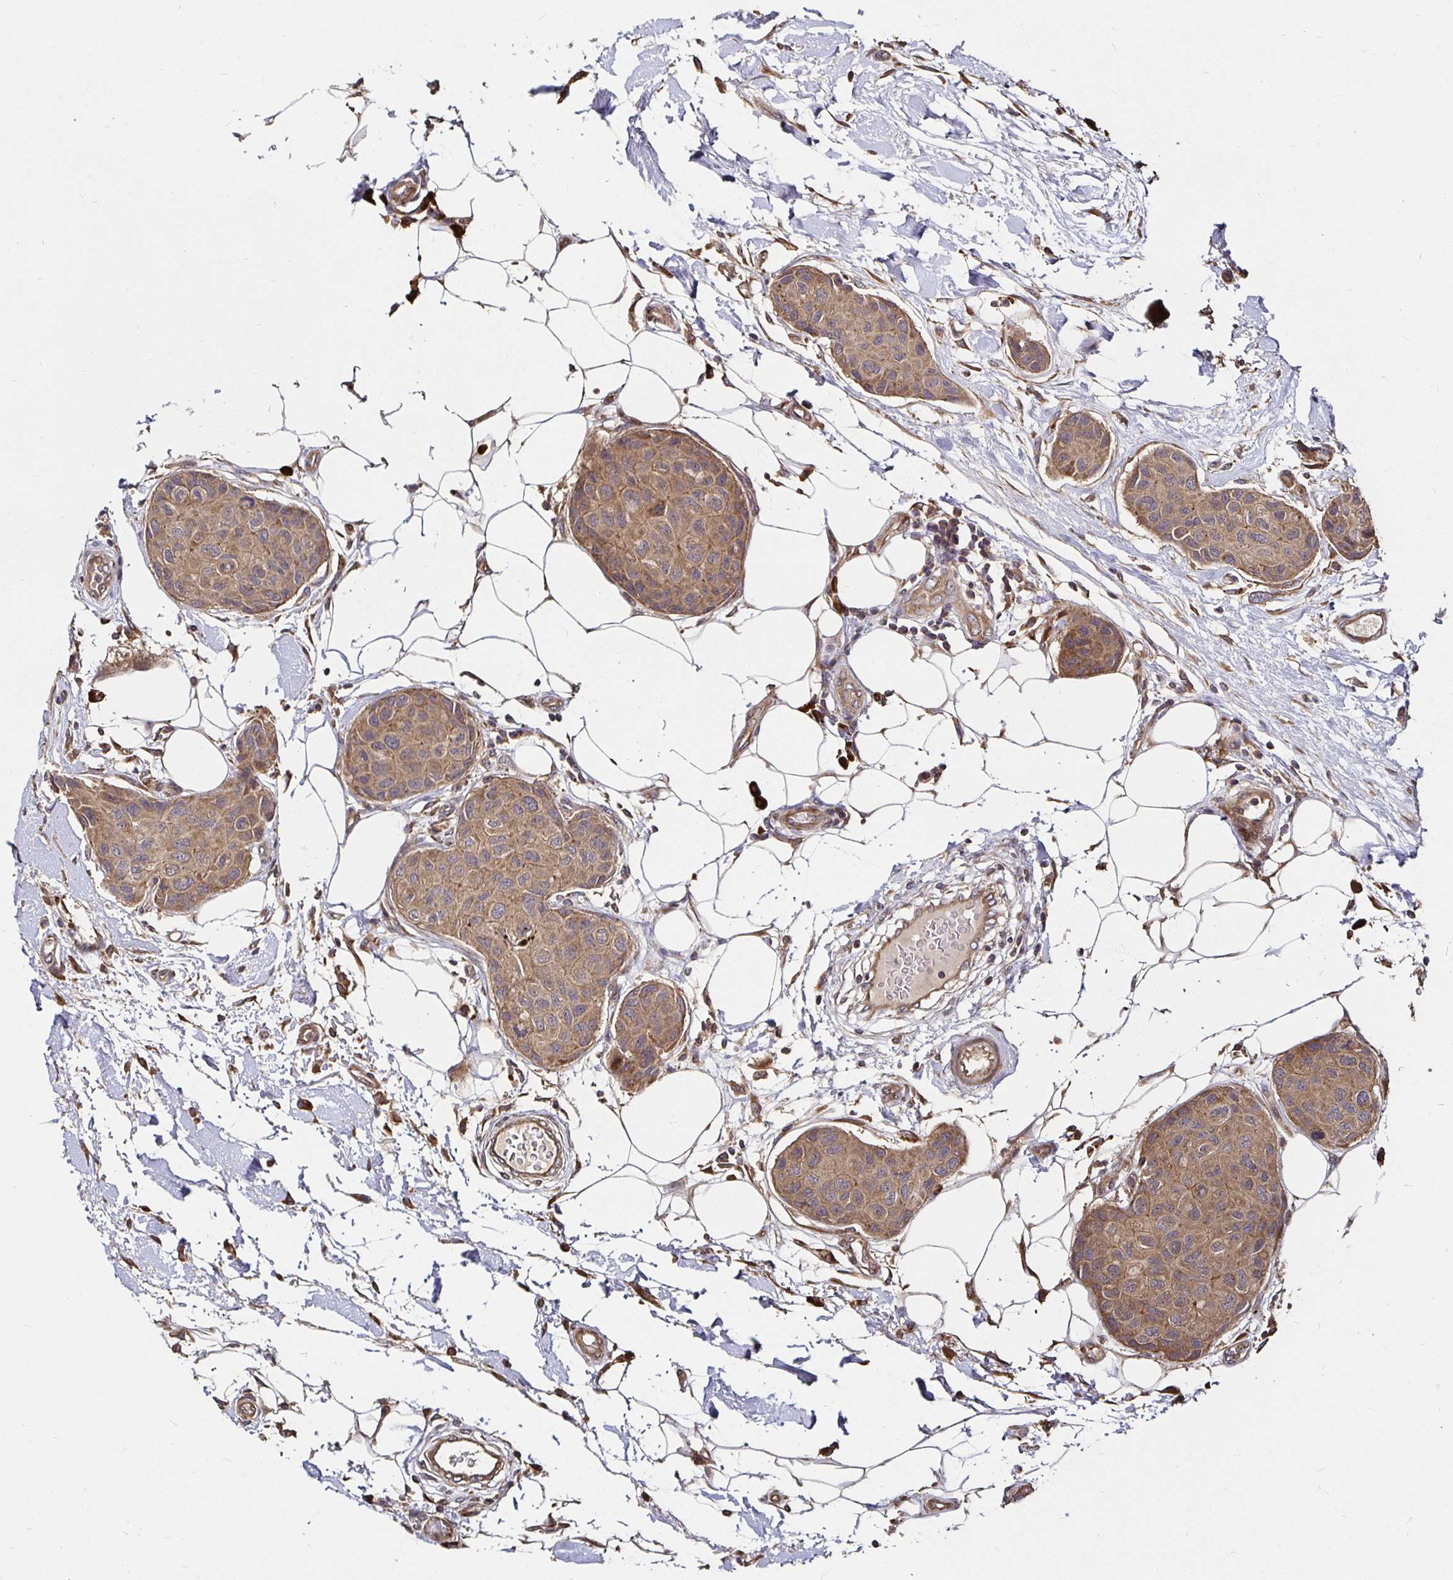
{"staining": {"intensity": "moderate", "quantity": ">75%", "location": "cytoplasmic/membranous"}, "tissue": "breast cancer", "cell_type": "Tumor cells", "image_type": "cancer", "snomed": [{"axis": "morphology", "description": "Duct carcinoma"}, {"axis": "topography", "description": "Breast"}, {"axis": "topography", "description": "Lymph node"}], "caption": "Moderate cytoplasmic/membranous protein expression is appreciated in approximately >75% of tumor cells in breast cancer (invasive ductal carcinoma).", "gene": "MLST8", "patient": {"sex": "female", "age": 80}}